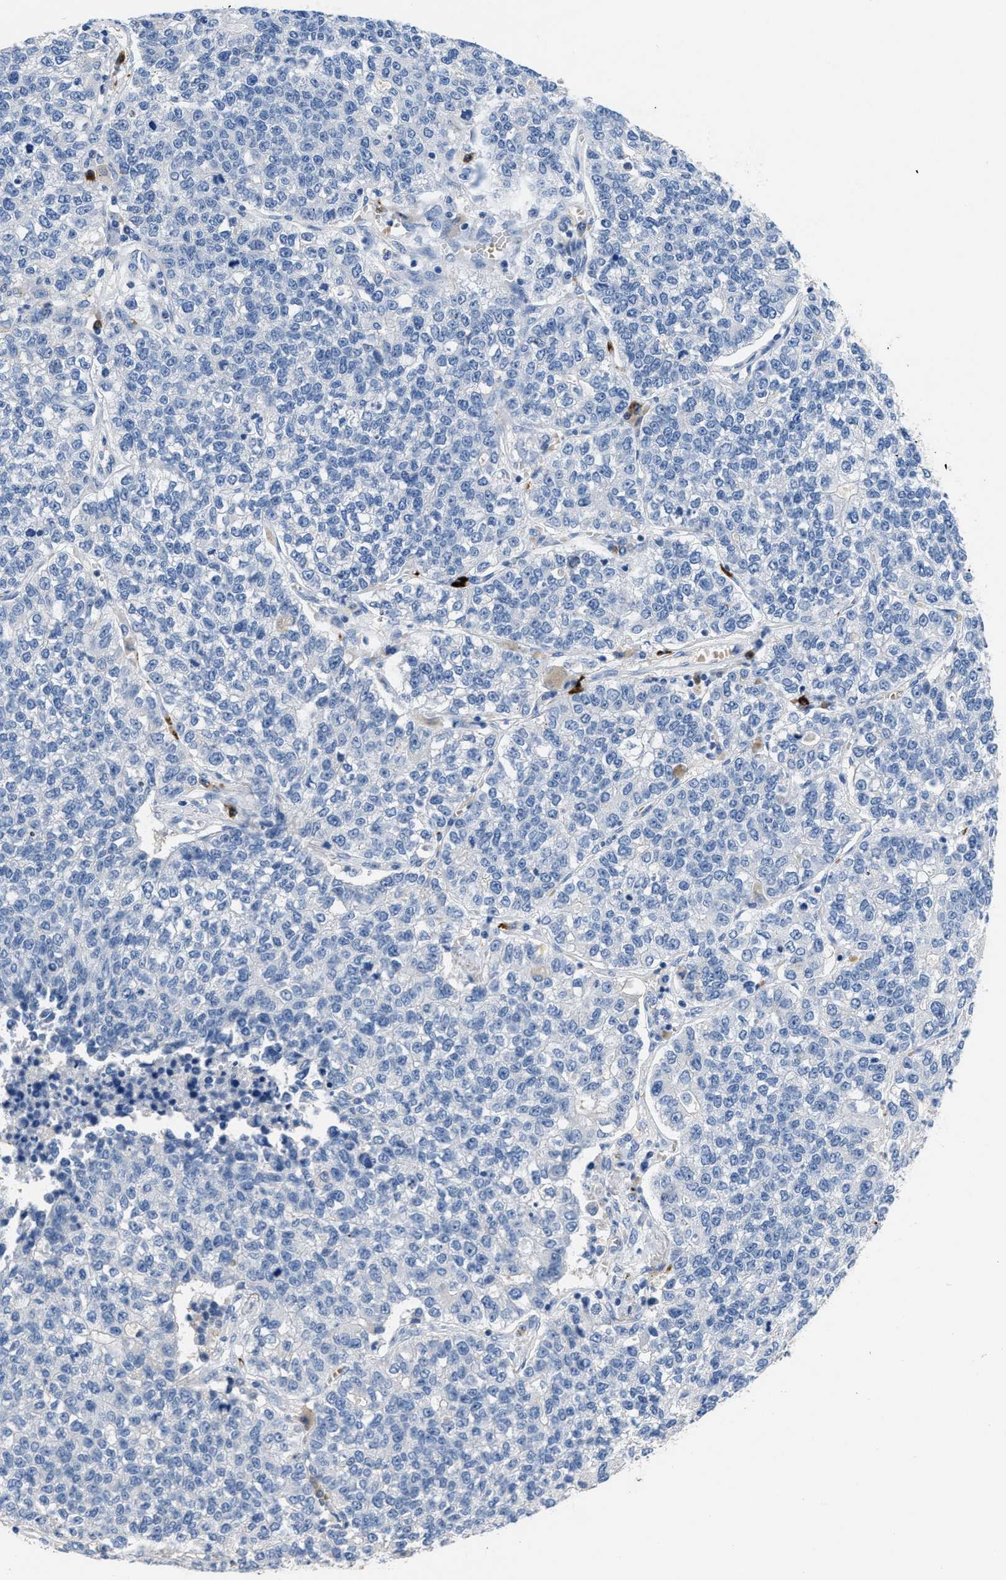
{"staining": {"intensity": "negative", "quantity": "none", "location": "none"}, "tissue": "lung cancer", "cell_type": "Tumor cells", "image_type": "cancer", "snomed": [{"axis": "morphology", "description": "Adenocarcinoma, NOS"}, {"axis": "topography", "description": "Lung"}], "caption": "DAB (3,3'-diaminobenzidine) immunohistochemical staining of adenocarcinoma (lung) exhibits no significant positivity in tumor cells.", "gene": "FGF18", "patient": {"sex": "male", "age": 49}}